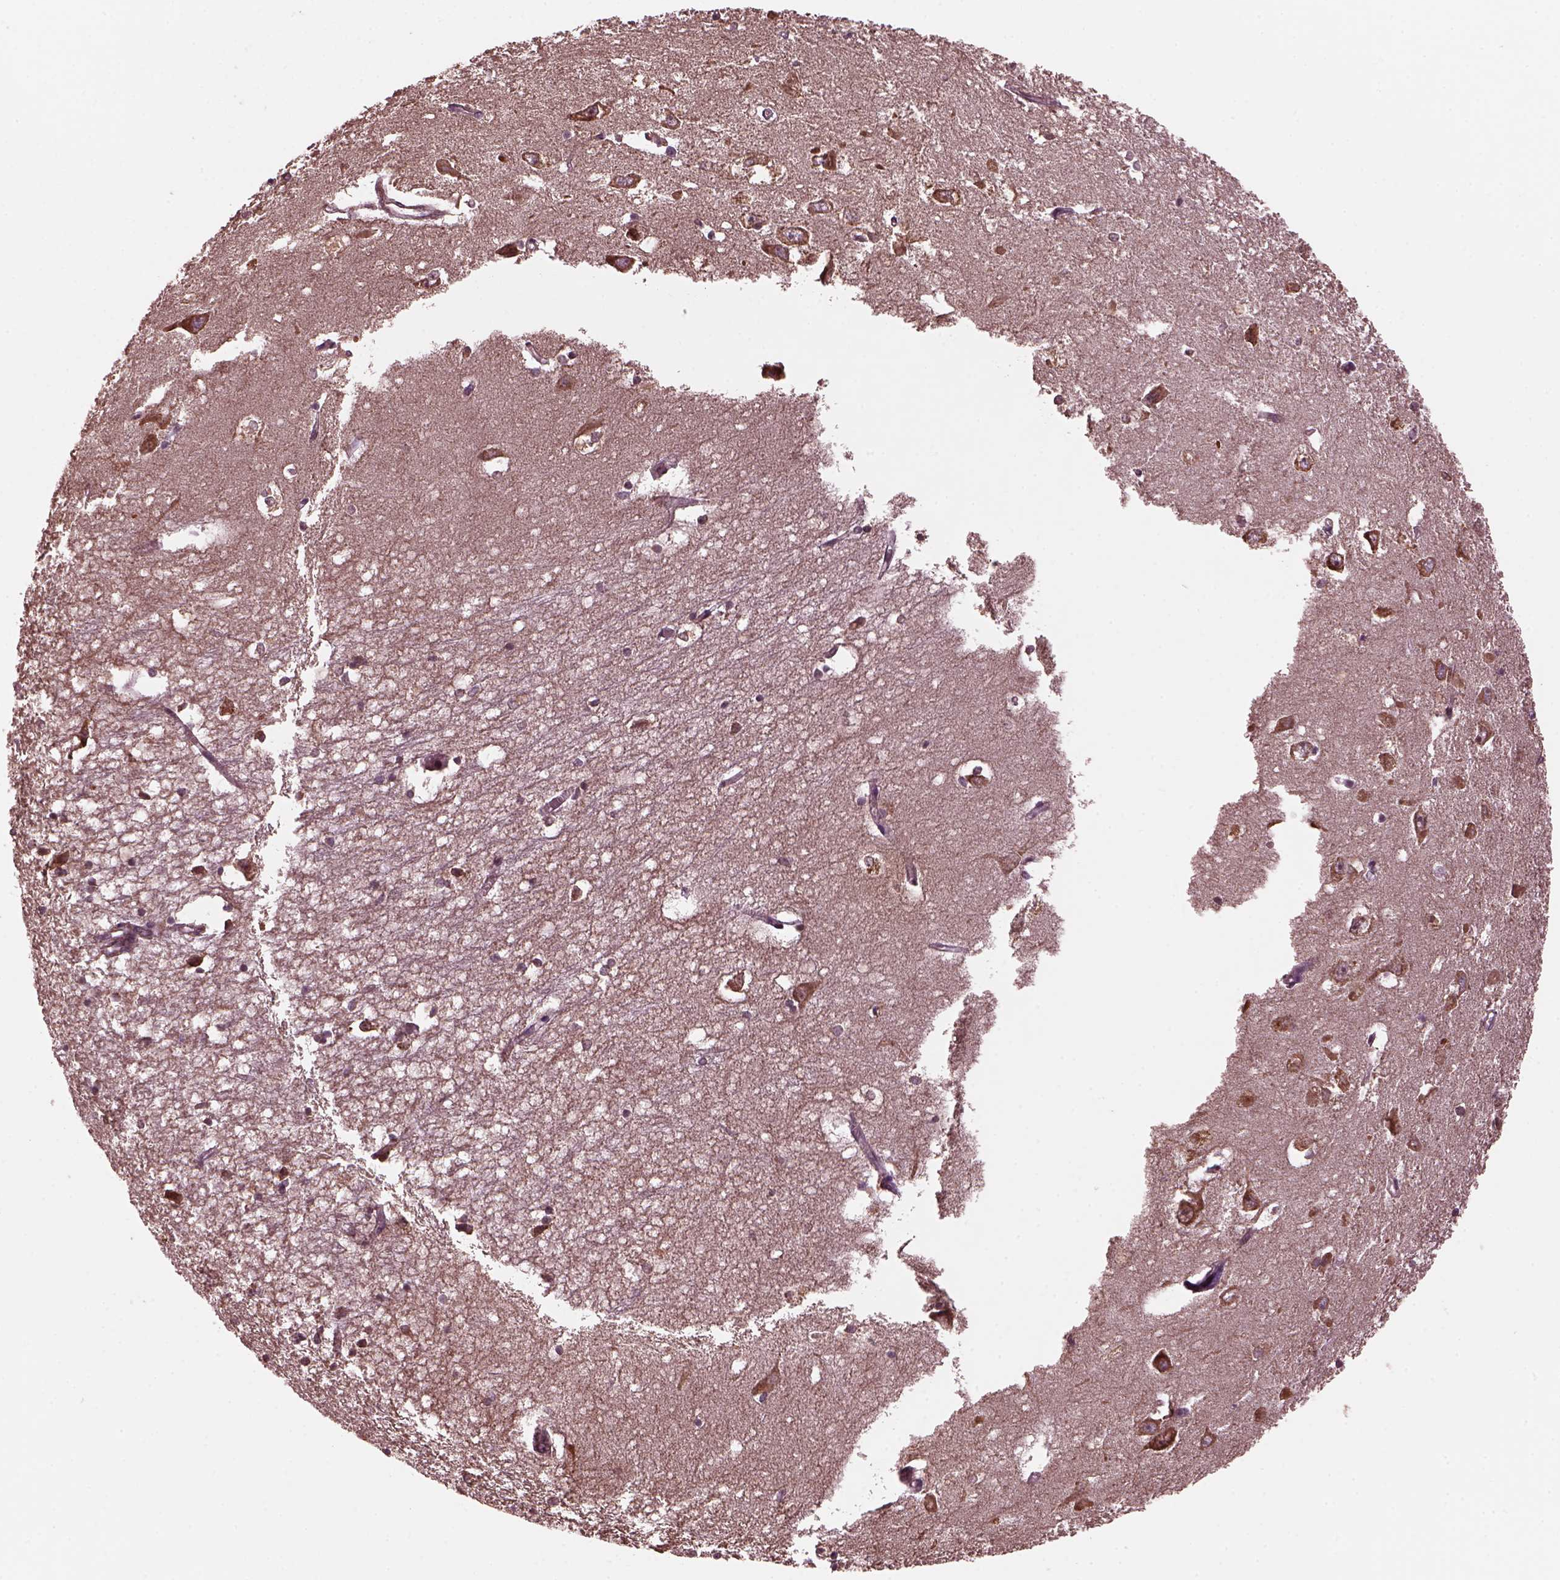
{"staining": {"intensity": "weak", "quantity": ">75%", "location": "cytoplasmic/membranous"}, "tissue": "hippocampus", "cell_type": "Glial cells", "image_type": "normal", "snomed": [{"axis": "morphology", "description": "Normal tissue, NOS"}, {"axis": "topography", "description": "Lateral ventricle wall"}, {"axis": "topography", "description": "Hippocampus"}], "caption": "A photomicrograph of human hippocampus stained for a protein reveals weak cytoplasmic/membranous brown staining in glial cells. The protein is shown in brown color, while the nuclei are stained blue.", "gene": "ZNF292", "patient": {"sex": "female", "age": 63}}